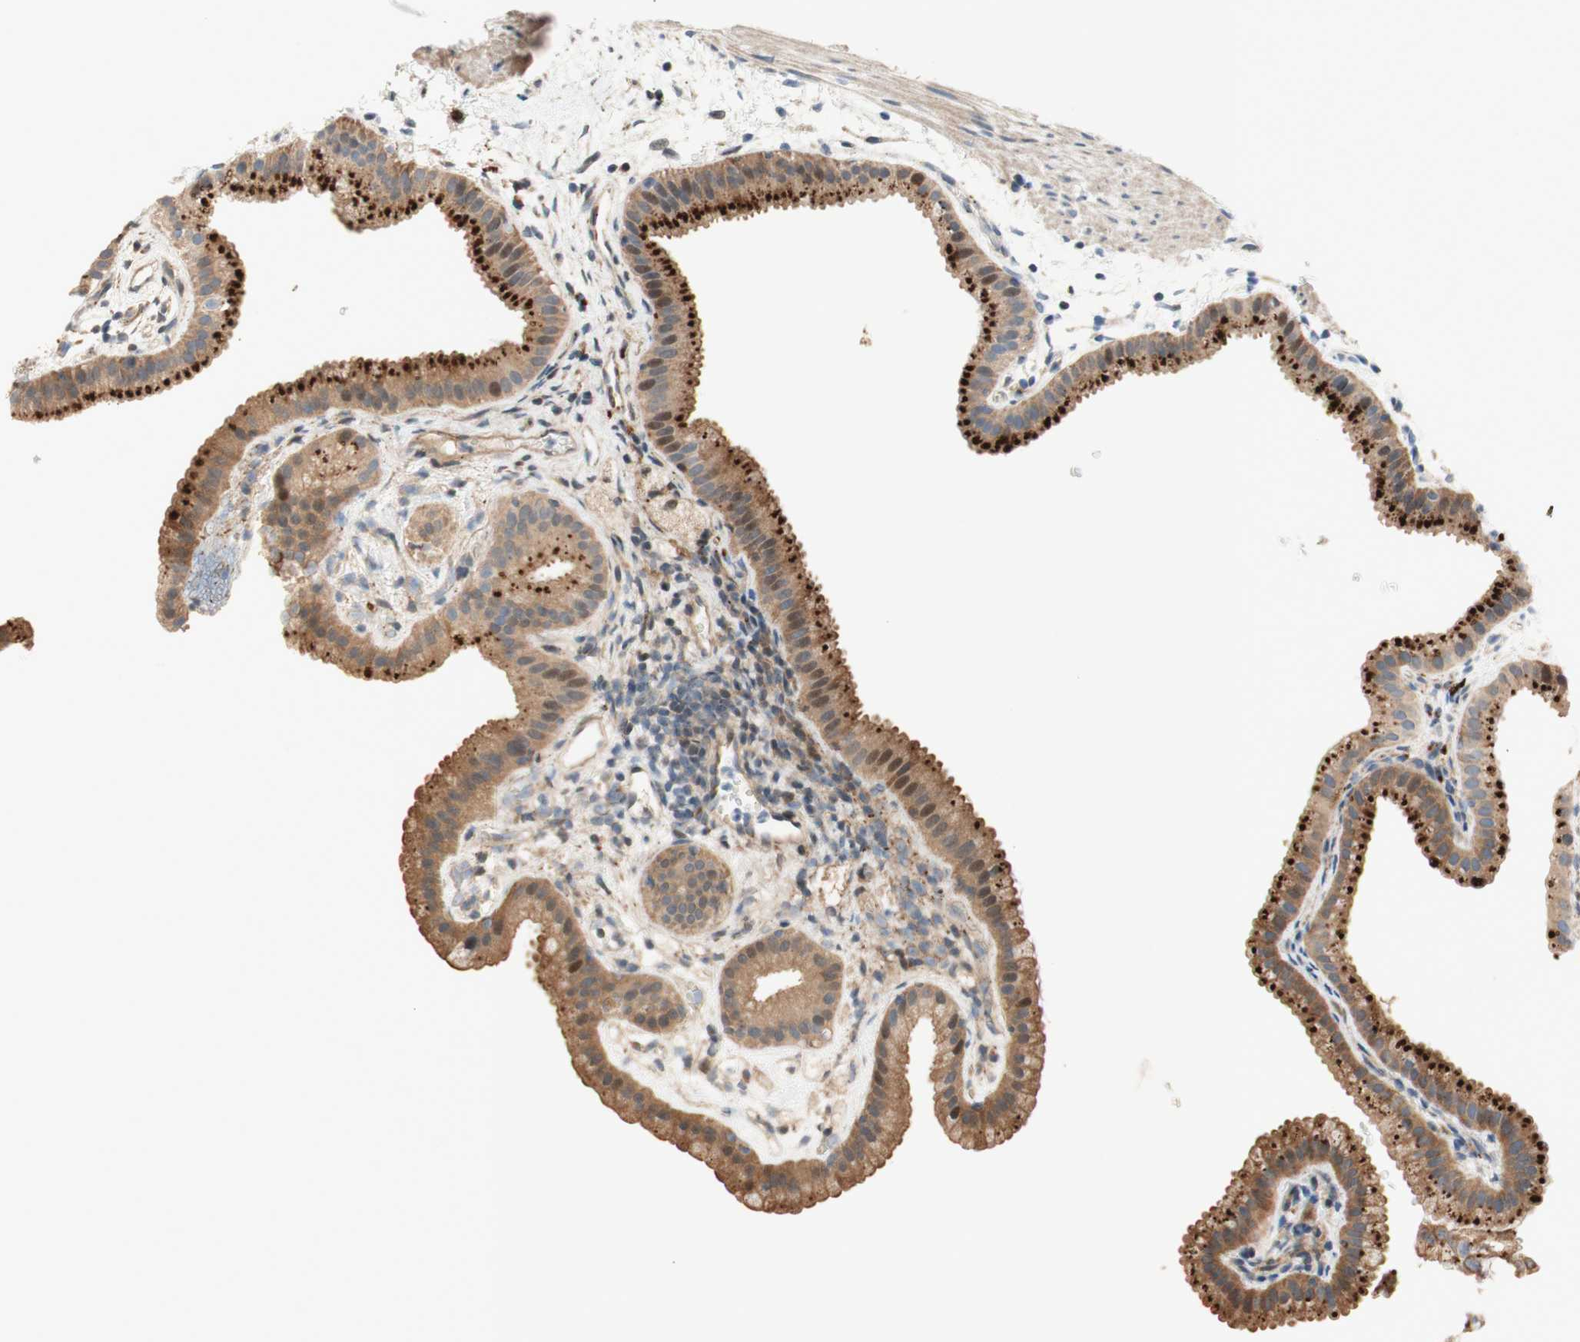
{"staining": {"intensity": "strong", "quantity": ">75%", "location": "cytoplasmic/membranous"}, "tissue": "gallbladder", "cell_type": "Glandular cells", "image_type": "normal", "snomed": [{"axis": "morphology", "description": "Normal tissue, NOS"}, {"axis": "topography", "description": "Gallbladder"}], "caption": "IHC (DAB (3,3'-diaminobenzidine)) staining of normal gallbladder displays strong cytoplasmic/membranous protein expression in approximately >75% of glandular cells.", "gene": "PTPN21", "patient": {"sex": "female", "age": 64}}